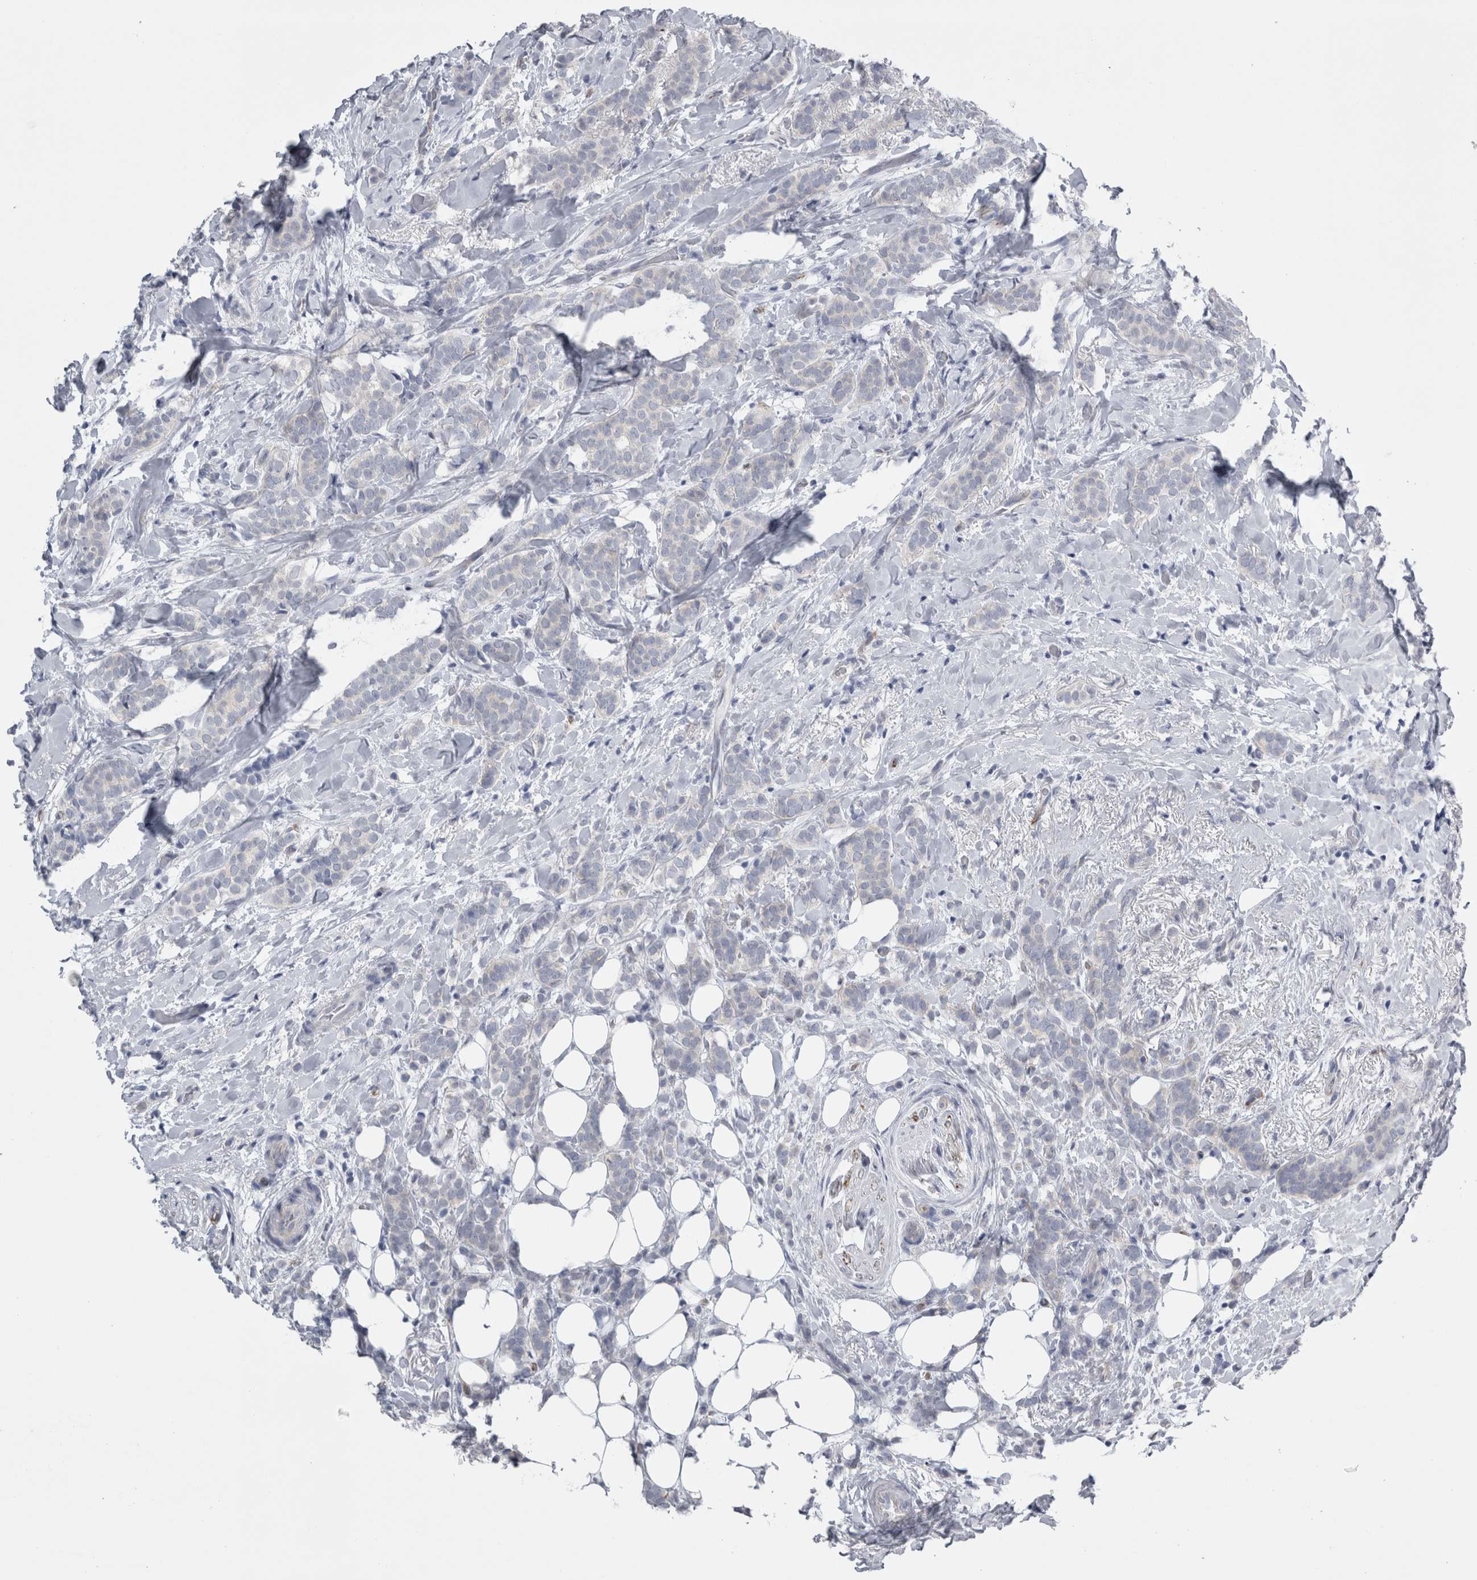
{"staining": {"intensity": "negative", "quantity": "none", "location": "none"}, "tissue": "breast cancer", "cell_type": "Tumor cells", "image_type": "cancer", "snomed": [{"axis": "morphology", "description": "Lobular carcinoma"}, {"axis": "topography", "description": "Breast"}], "caption": "Immunohistochemistry image of neoplastic tissue: human breast lobular carcinoma stained with DAB (3,3'-diaminobenzidine) demonstrates no significant protein staining in tumor cells.", "gene": "VWDE", "patient": {"sex": "female", "age": 50}}